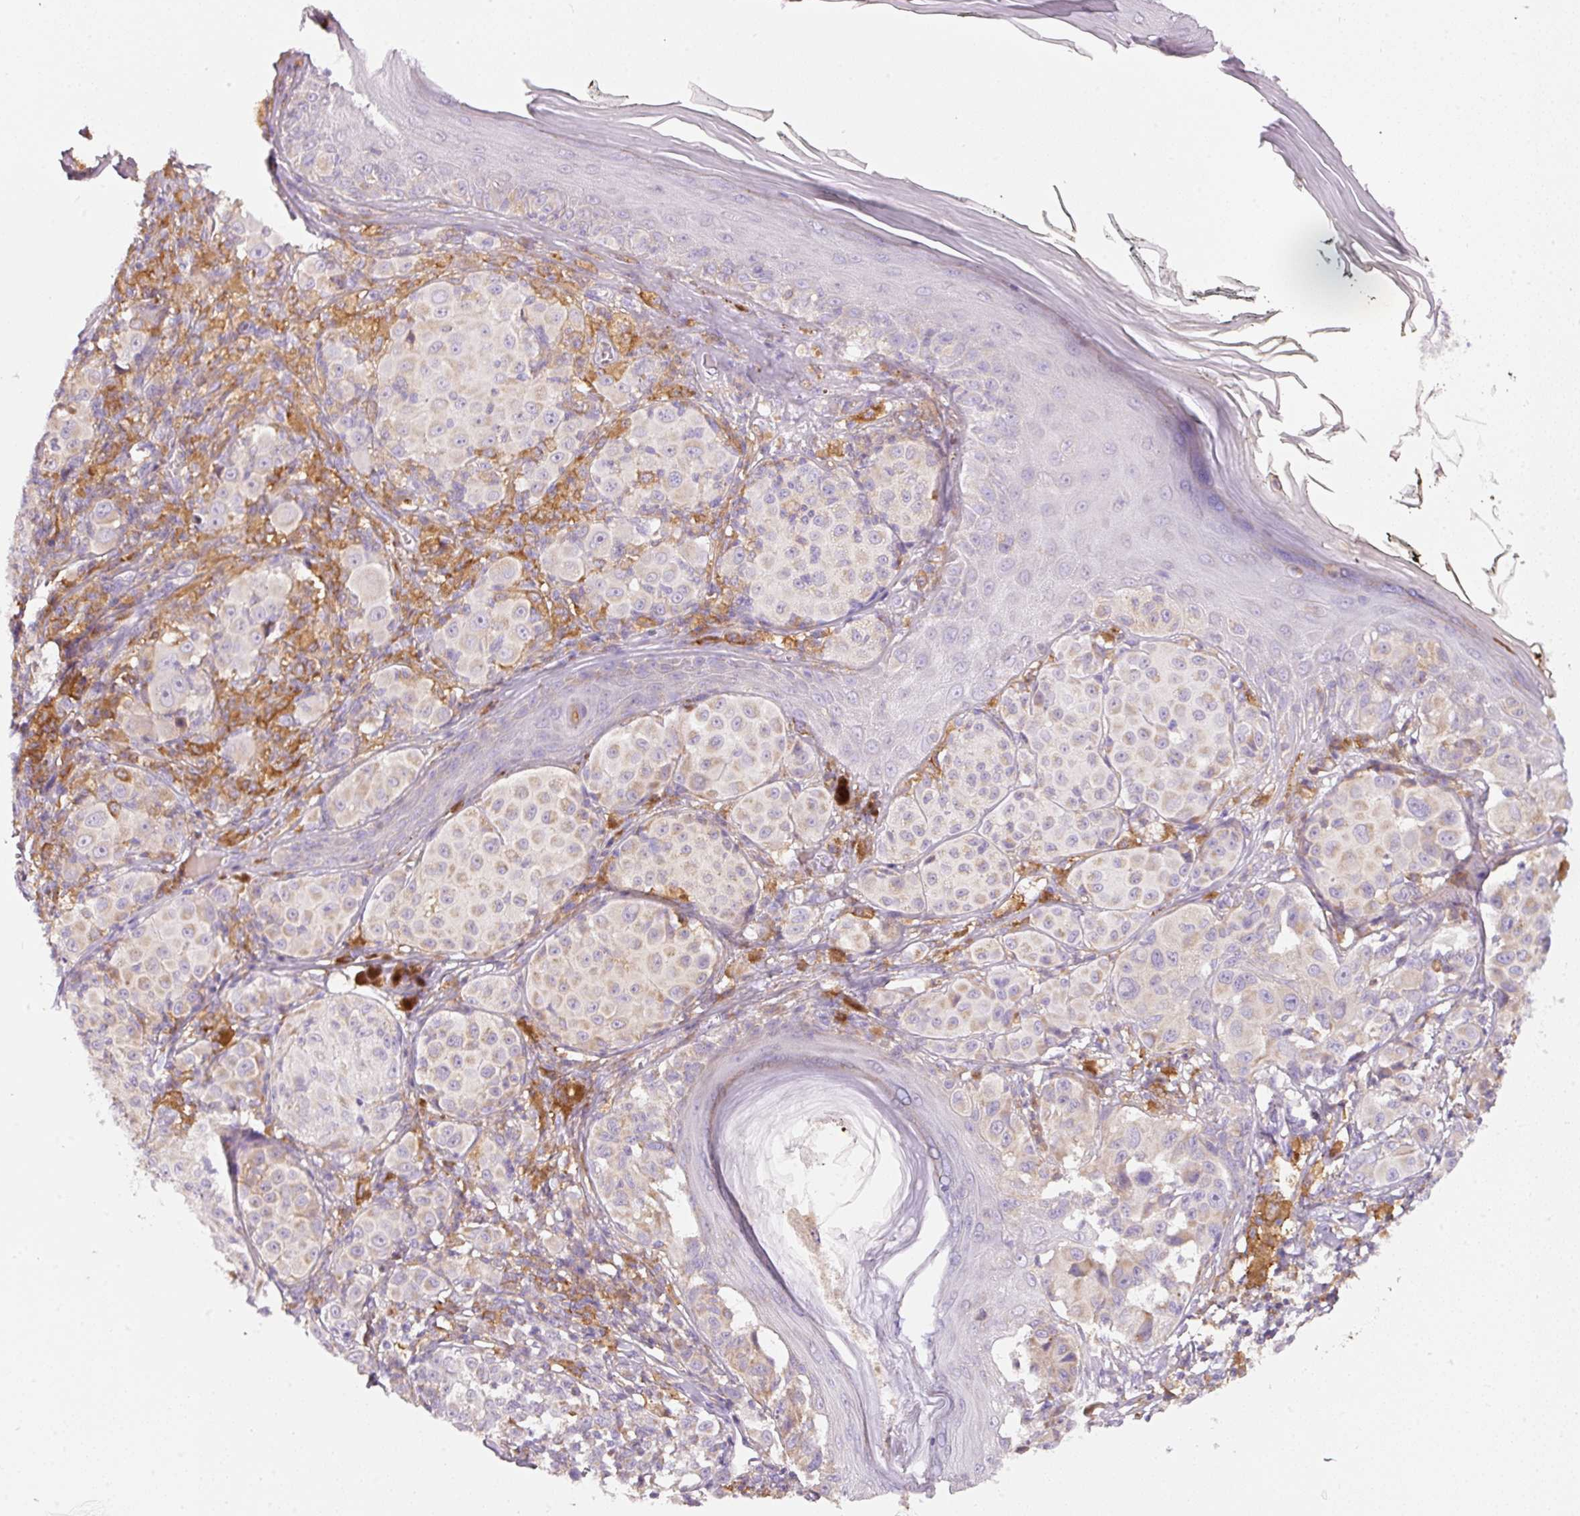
{"staining": {"intensity": "moderate", "quantity": "<25%", "location": "cytoplasmic/membranous"}, "tissue": "melanoma", "cell_type": "Tumor cells", "image_type": "cancer", "snomed": [{"axis": "morphology", "description": "Malignant melanoma, NOS"}, {"axis": "topography", "description": "Skin"}], "caption": "Immunohistochemical staining of melanoma displays low levels of moderate cytoplasmic/membranous staining in about <25% of tumor cells. (Stains: DAB (3,3'-diaminobenzidine) in brown, nuclei in blue, Microscopy: brightfield microscopy at high magnification).", "gene": "IQGAP2", "patient": {"sex": "female", "age": 43}}